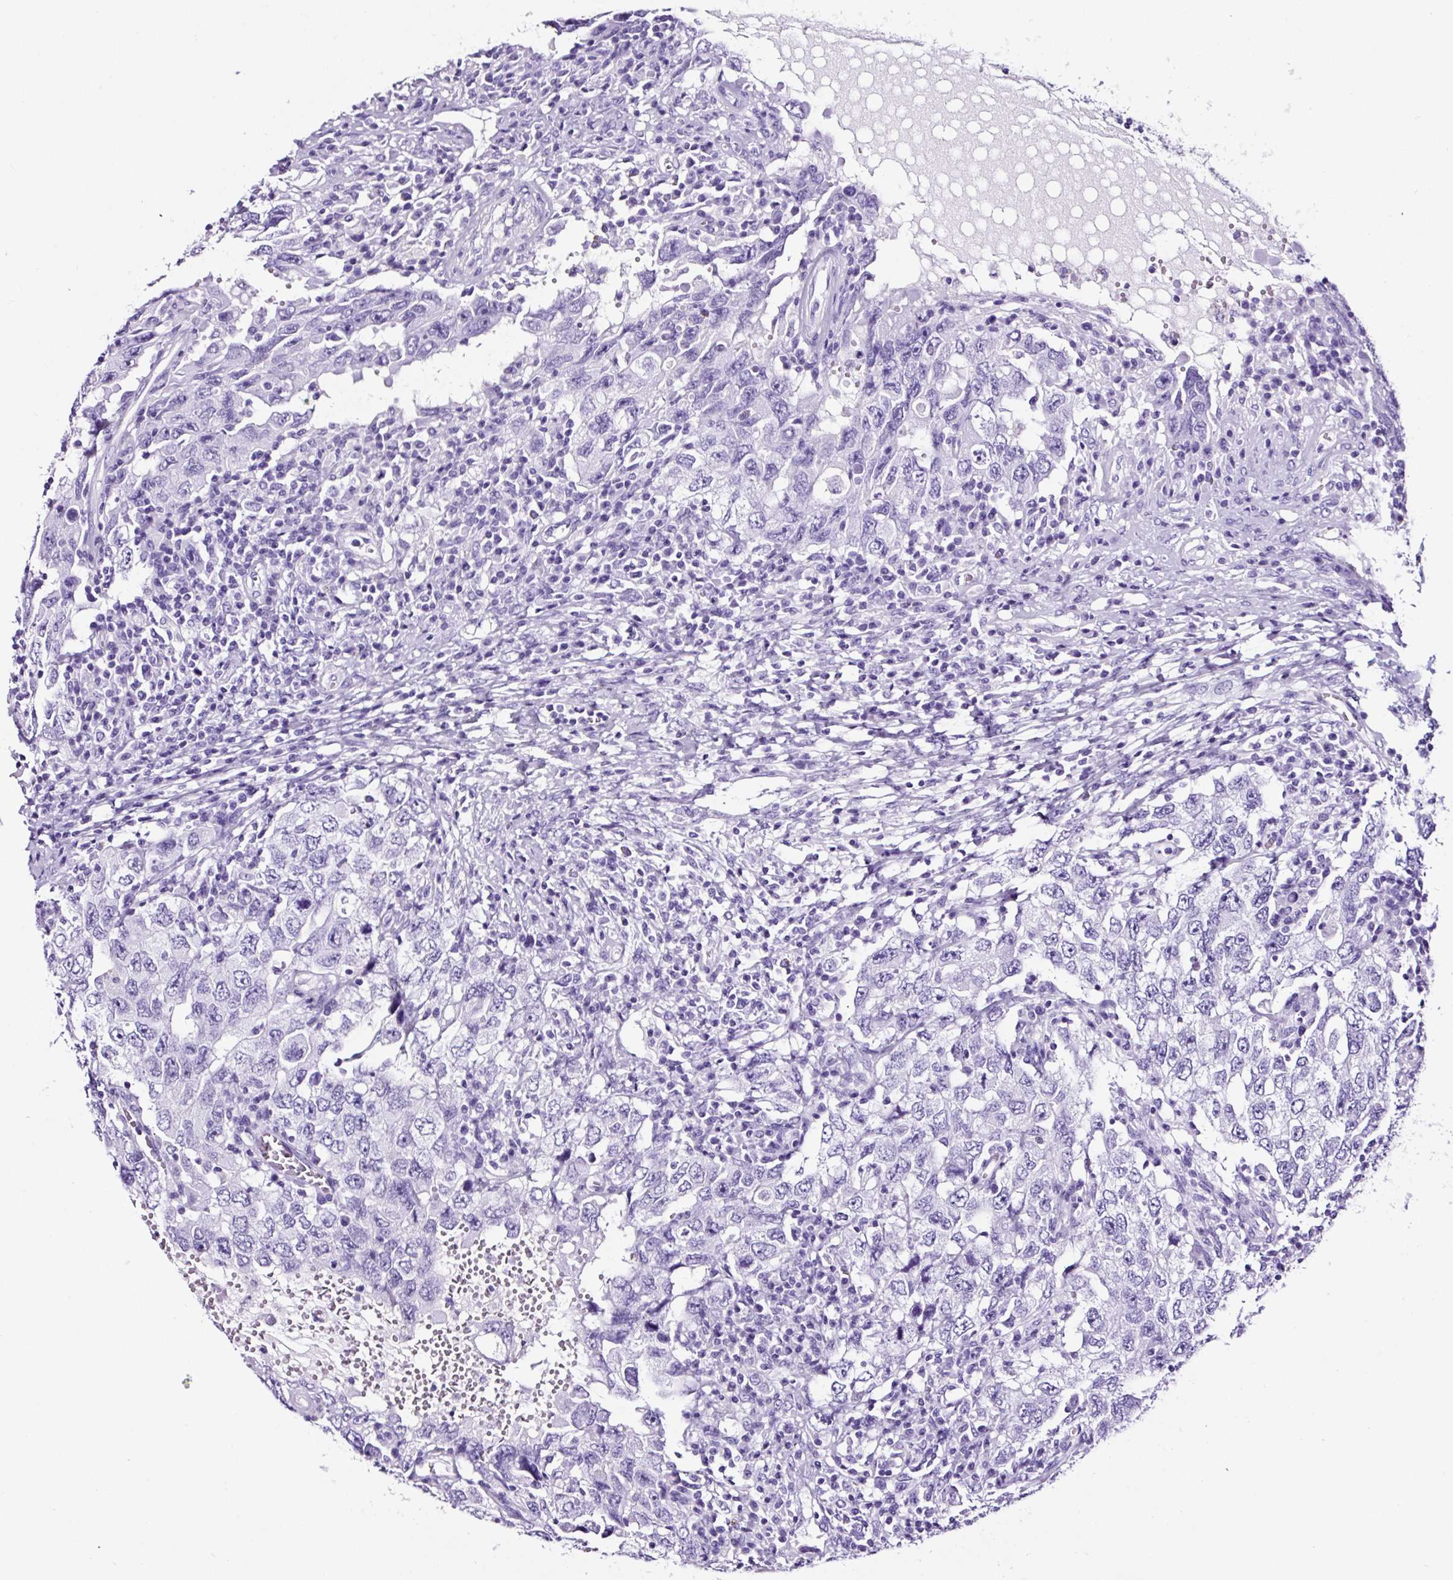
{"staining": {"intensity": "negative", "quantity": "none", "location": "none"}, "tissue": "testis cancer", "cell_type": "Tumor cells", "image_type": "cancer", "snomed": [{"axis": "morphology", "description": "Carcinoma, Embryonal, NOS"}, {"axis": "topography", "description": "Testis"}], "caption": "Protein analysis of testis embryonal carcinoma exhibits no significant positivity in tumor cells. Brightfield microscopy of immunohistochemistry stained with DAB (3,3'-diaminobenzidine) (brown) and hematoxylin (blue), captured at high magnification.", "gene": "FBXL7", "patient": {"sex": "male", "age": 26}}